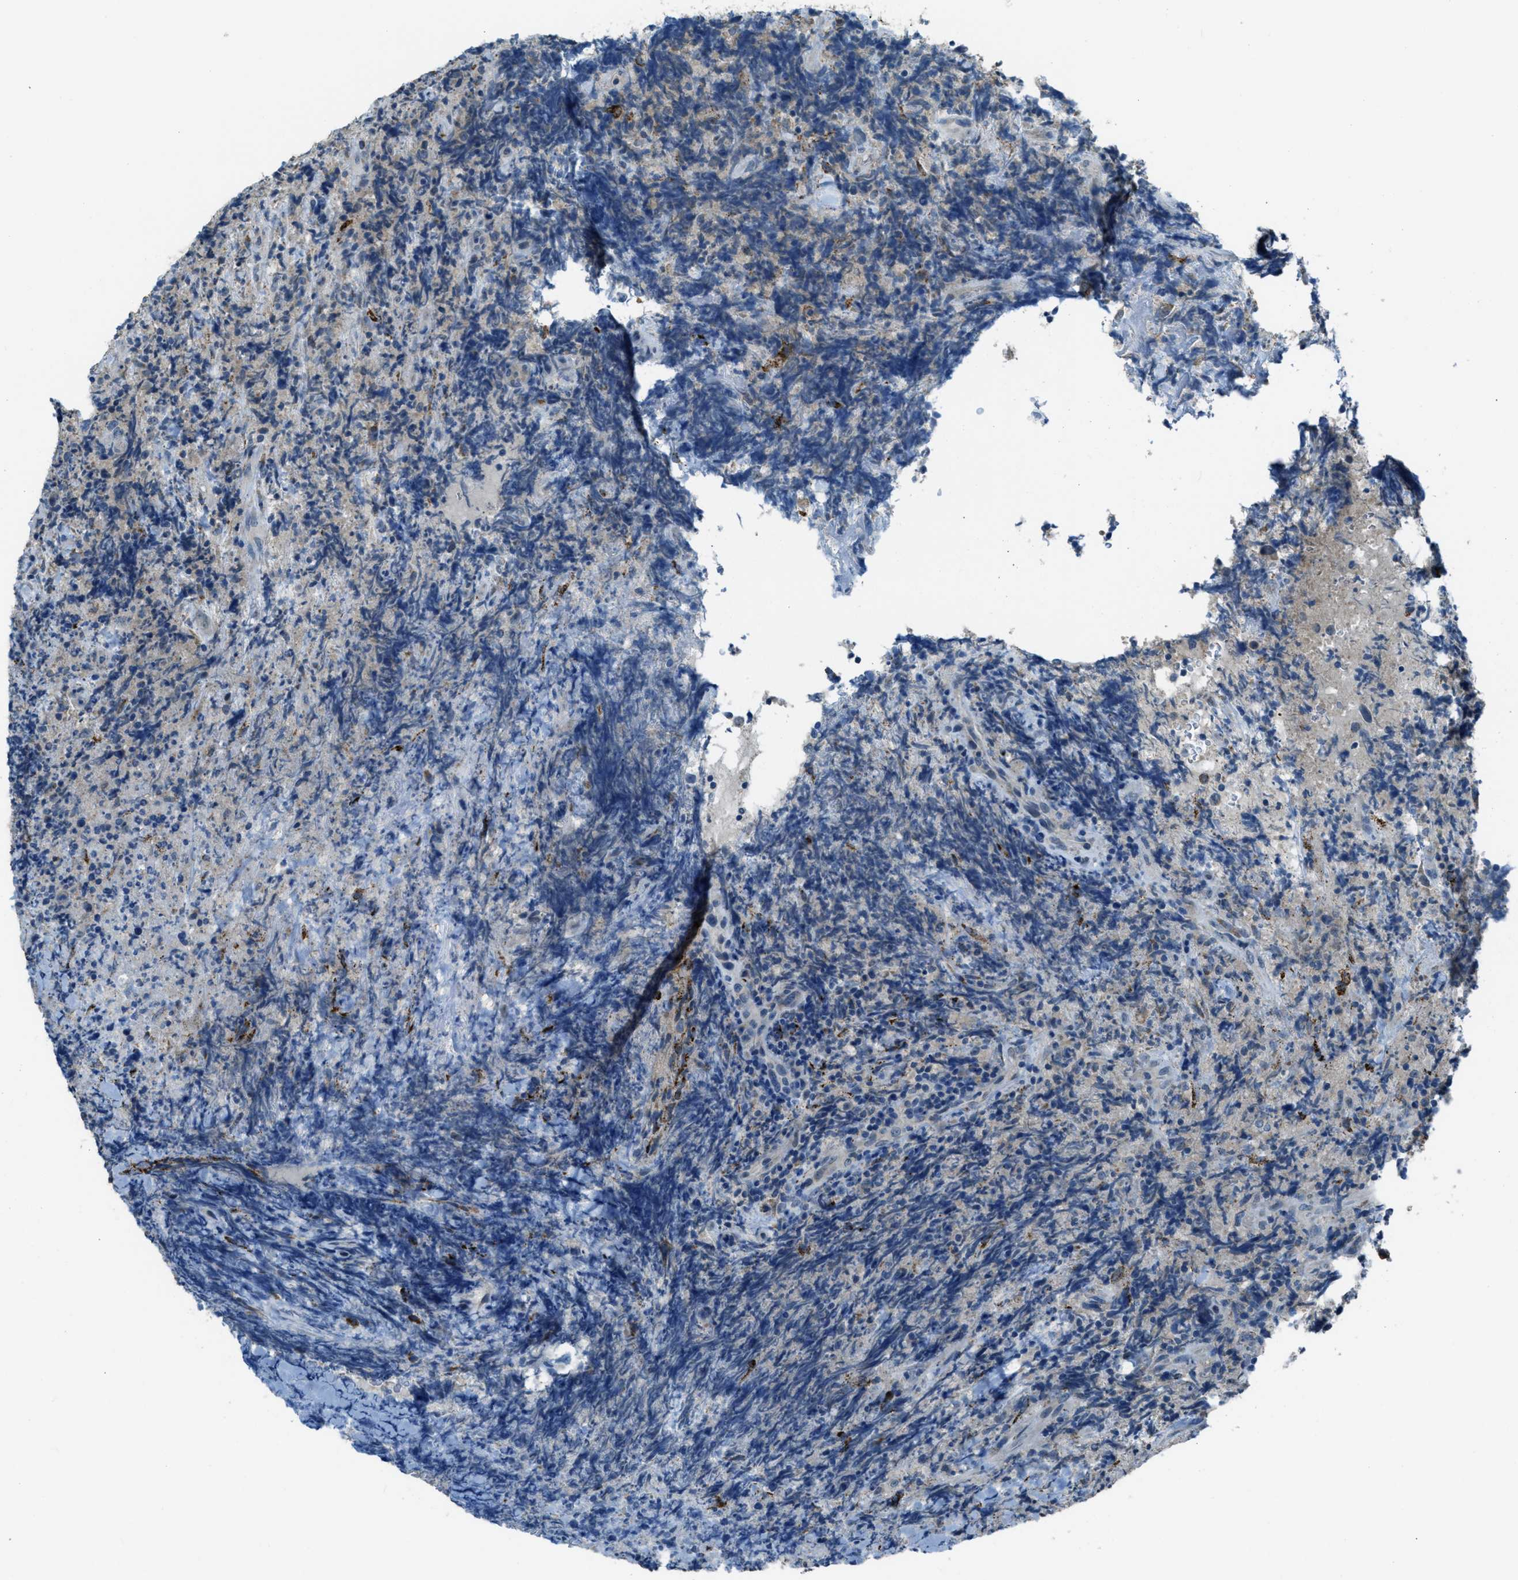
{"staining": {"intensity": "negative", "quantity": "none", "location": "none"}, "tissue": "lymphoma", "cell_type": "Tumor cells", "image_type": "cancer", "snomed": [{"axis": "morphology", "description": "Malignant lymphoma, non-Hodgkin's type, High grade"}, {"axis": "topography", "description": "Tonsil"}], "caption": "Immunohistochemistry (IHC) photomicrograph of lymphoma stained for a protein (brown), which reveals no expression in tumor cells.", "gene": "CDON", "patient": {"sex": "female", "age": 36}}